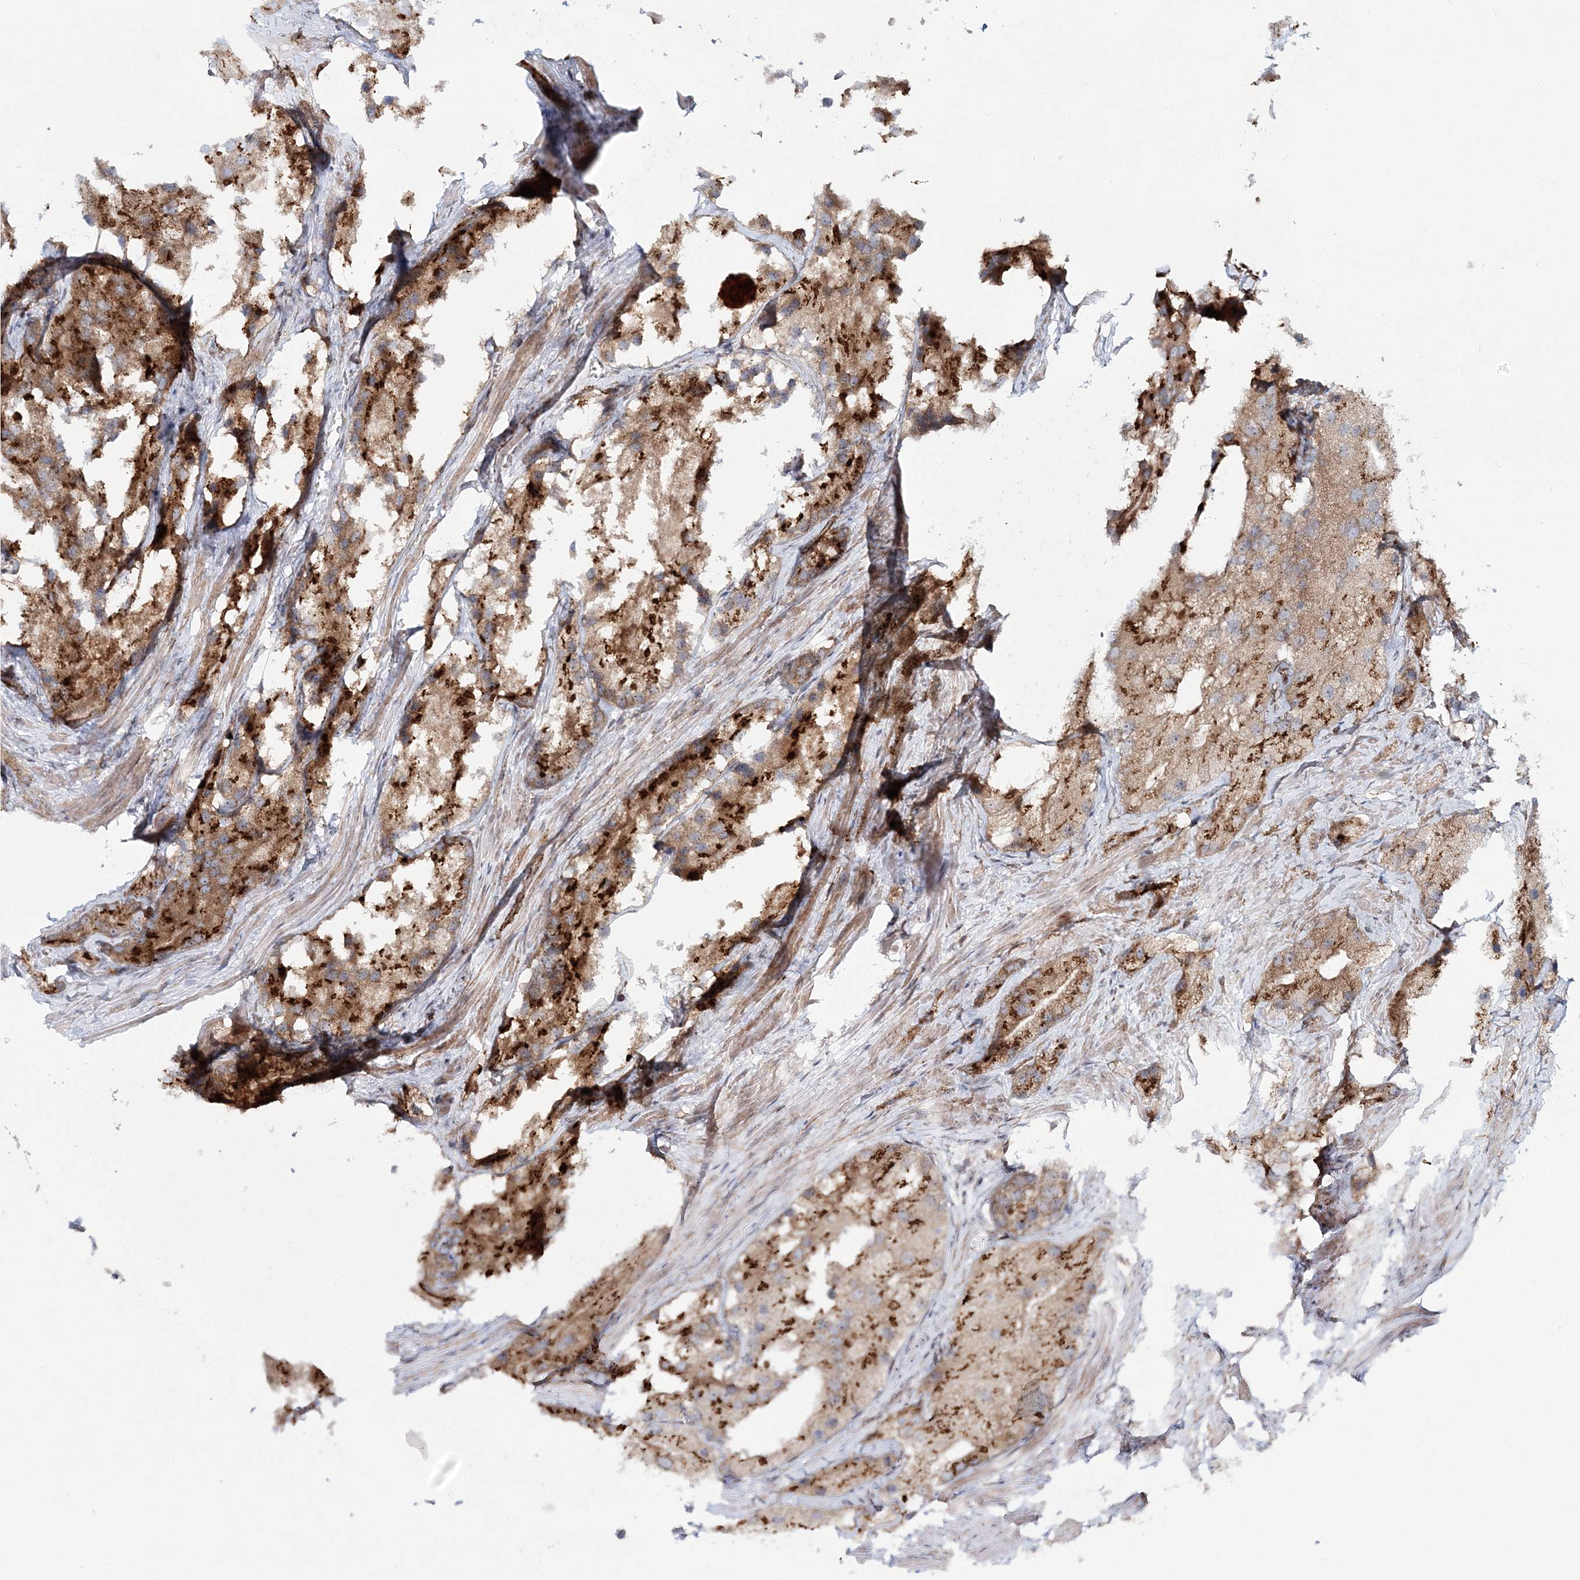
{"staining": {"intensity": "strong", "quantity": ">75%", "location": "cytoplasmic/membranous"}, "tissue": "prostate cancer", "cell_type": "Tumor cells", "image_type": "cancer", "snomed": [{"axis": "morphology", "description": "Adenocarcinoma, Low grade"}, {"axis": "topography", "description": "Prostate"}], "caption": "A high amount of strong cytoplasmic/membranous expression is appreciated in about >75% of tumor cells in prostate cancer (adenocarcinoma (low-grade)) tissue.", "gene": "NBAS", "patient": {"sex": "male", "age": 69}}